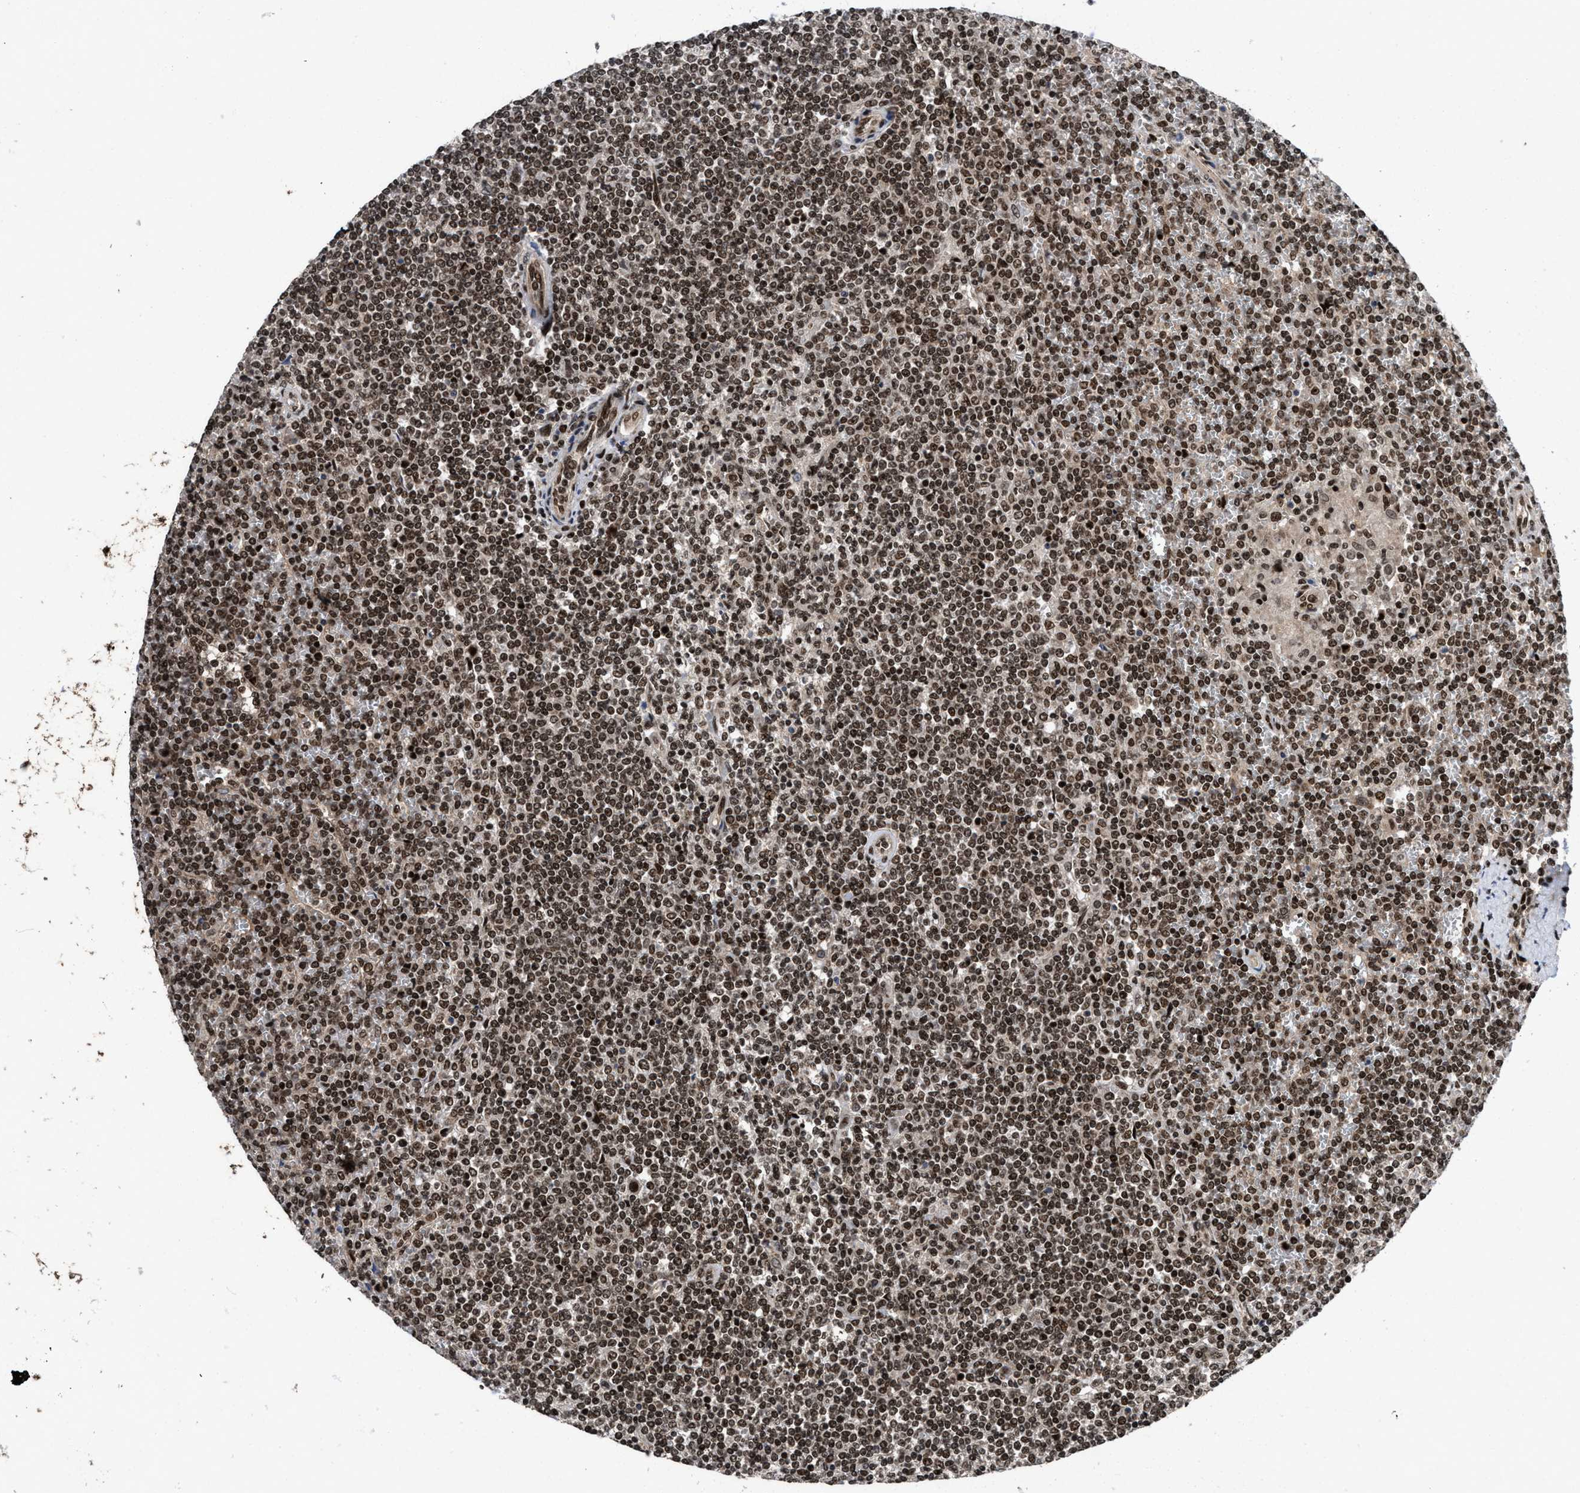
{"staining": {"intensity": "moderate", "quantity": ">75%", "location": "nuclear"}, "tissue": "lymphoma", "cell_type": "Tumor cells", "image_type": "cancer", "snomed": [{"axis": "morphology", "description": "Malignant lymphoma, non-Hodgkin's type, Low grade"}, {"axis": "topography", "description": "Spleen"}], "caption": "Lymphoma stained for a protein (brown) displays moderate nuclear positive staining in about >75% of tumor cells.", "gene": "WIZ", "patient": {"sex": "female", "age": 19}}